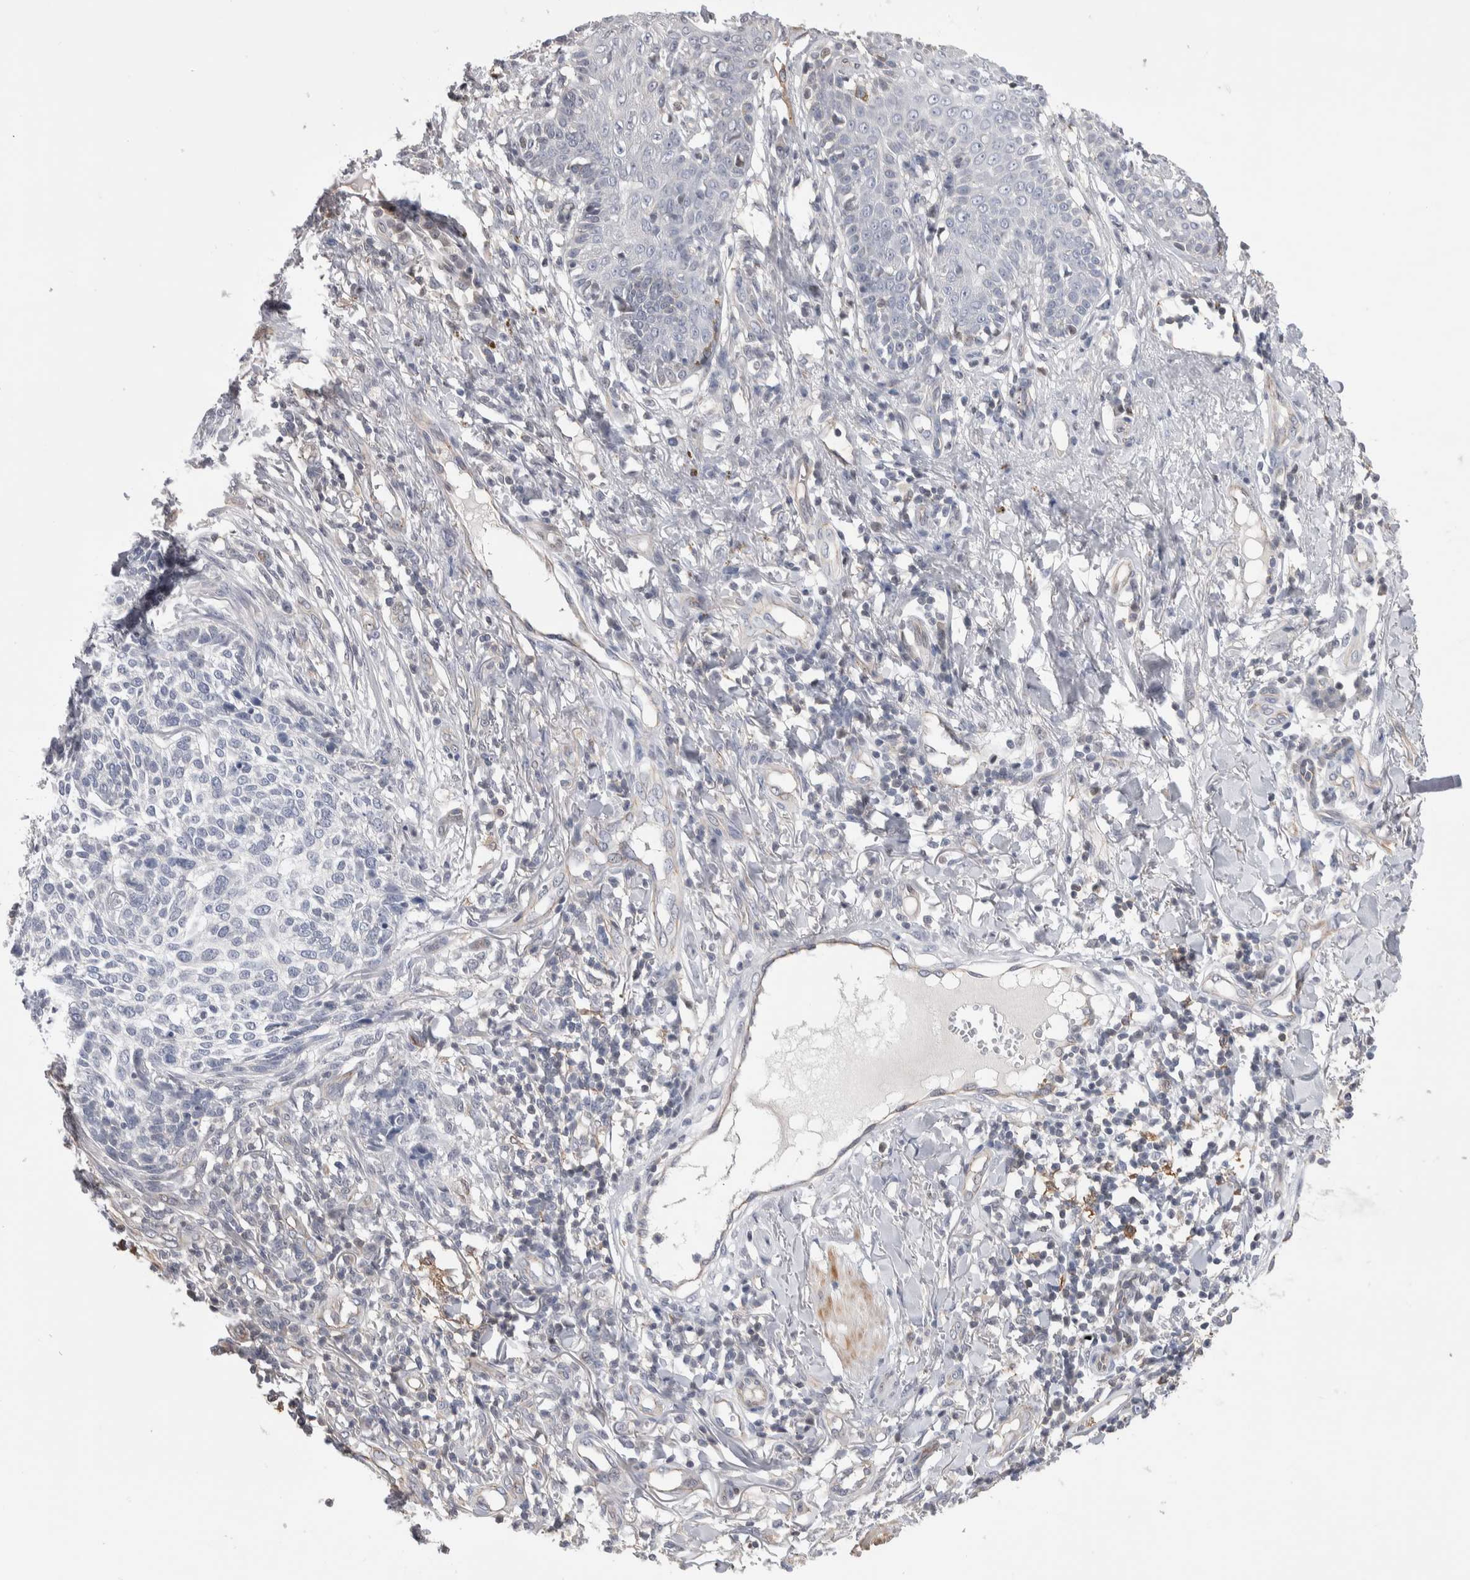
{"staining": {"intensity": "negative", "quantity": "none", "location": "none"}, "tissue": "skin cancer", "cell_type": "Tumor cells", "image_type": "cancer", "snomed": [{"axis": "morphology", "description": "Basal cell carcinoma"}, {"axis": "topography", "description": "Skin"}], "caption": "Immunohistochemistry (IHC) of human skin basal cell carcinoma reveals no expression in tumor cells.", "gene": "ZBTB49", "patient": {"sex": "female", "age": 64}}